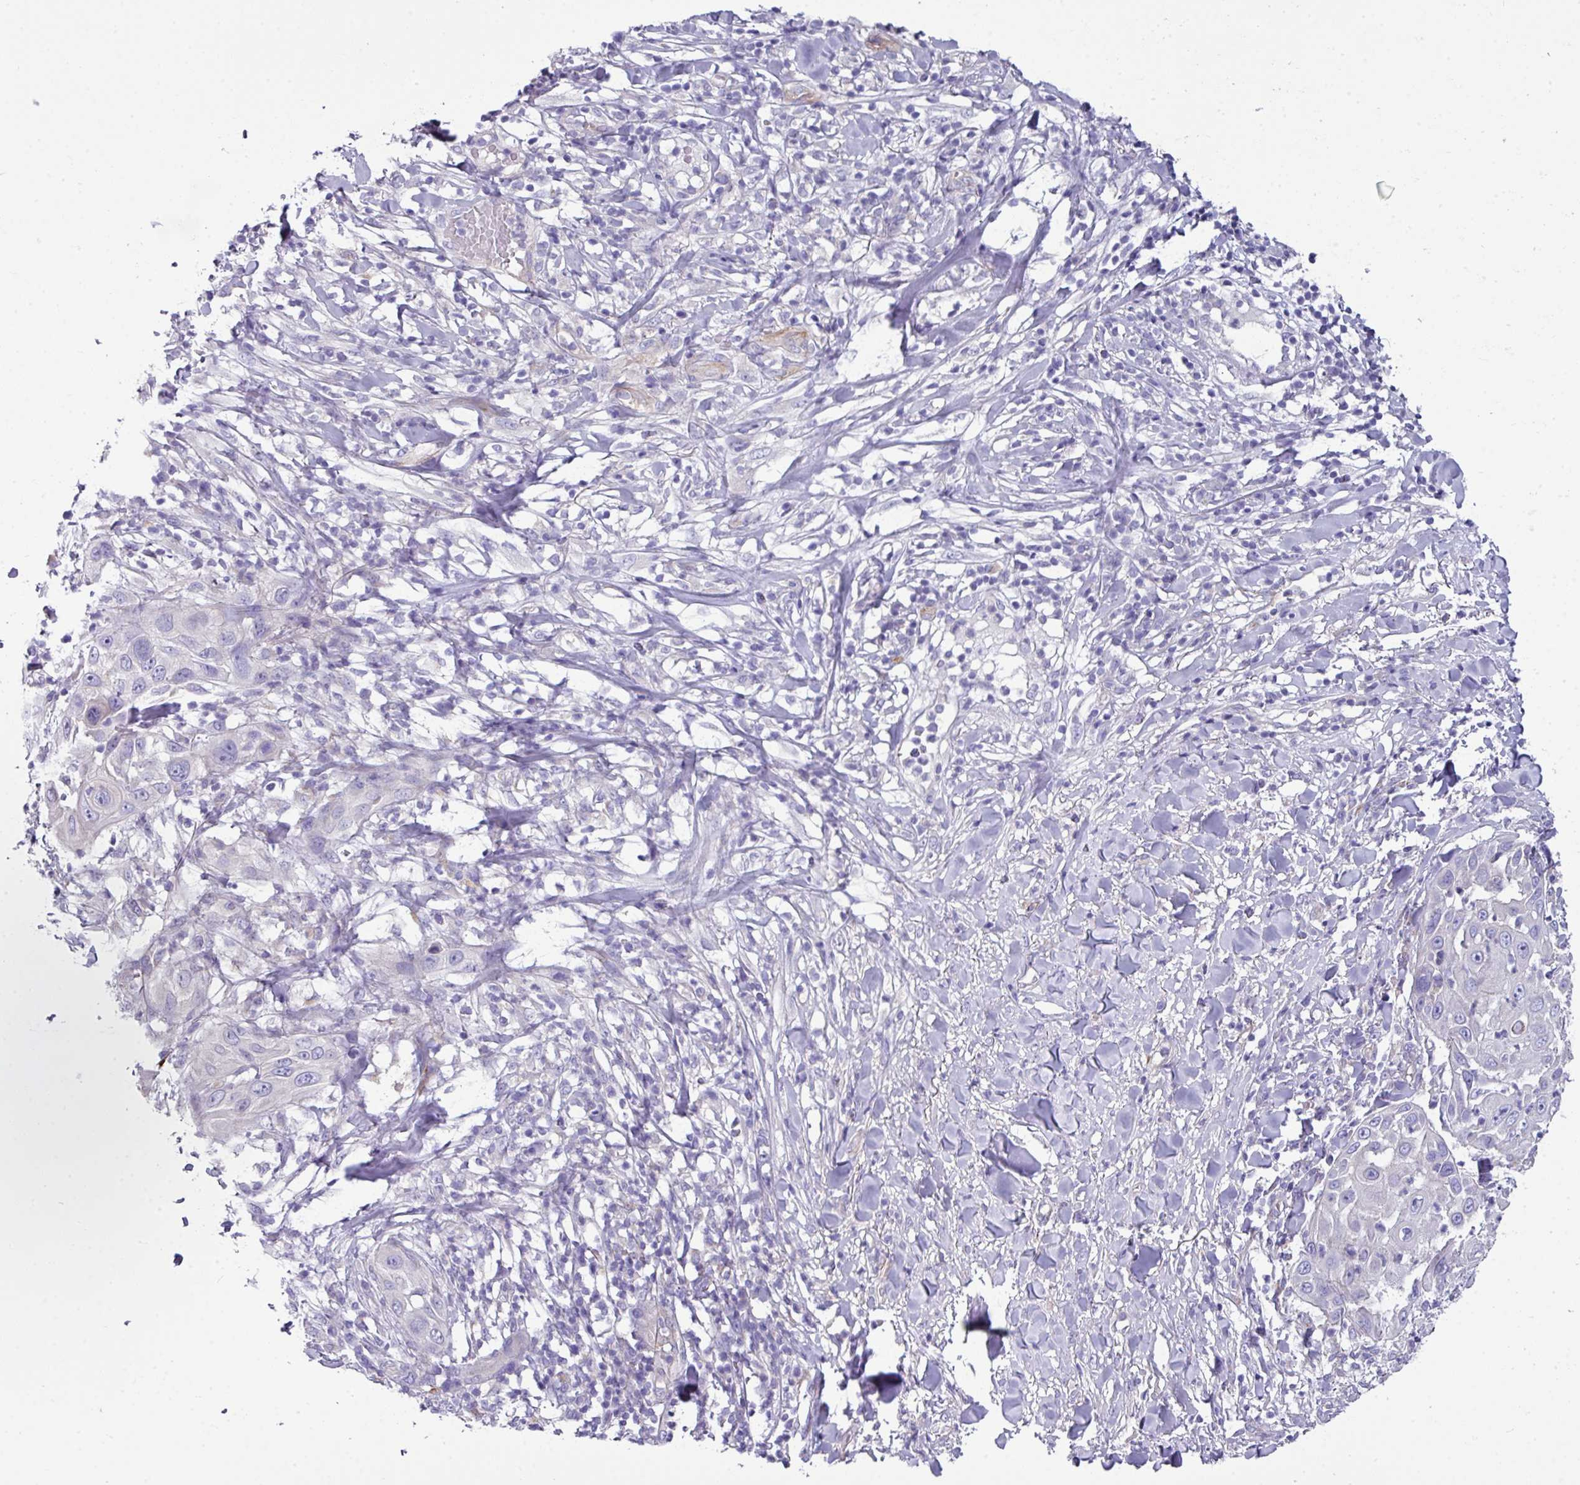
{"staining": {"intensity": "negative", "quantity": "none", "location": "none"}, "tissue": "skin cancer", "cell_type": "Tumor cells", "image_type": "cancer", "snomed": [{"axis": "morphology", "description": "Squamous cell carcinoma, NOS"}, {"axis": "topography", "description": "Skin"}], "caption": "Immunohistochemistry (IHC) photomicrograph of squamous cell carcinoma (skin) stained for a protein (brown), which shows no expression in tumor cells.", "gene": "ABCC5", "patient": {"sex": "female", "age": 44}}